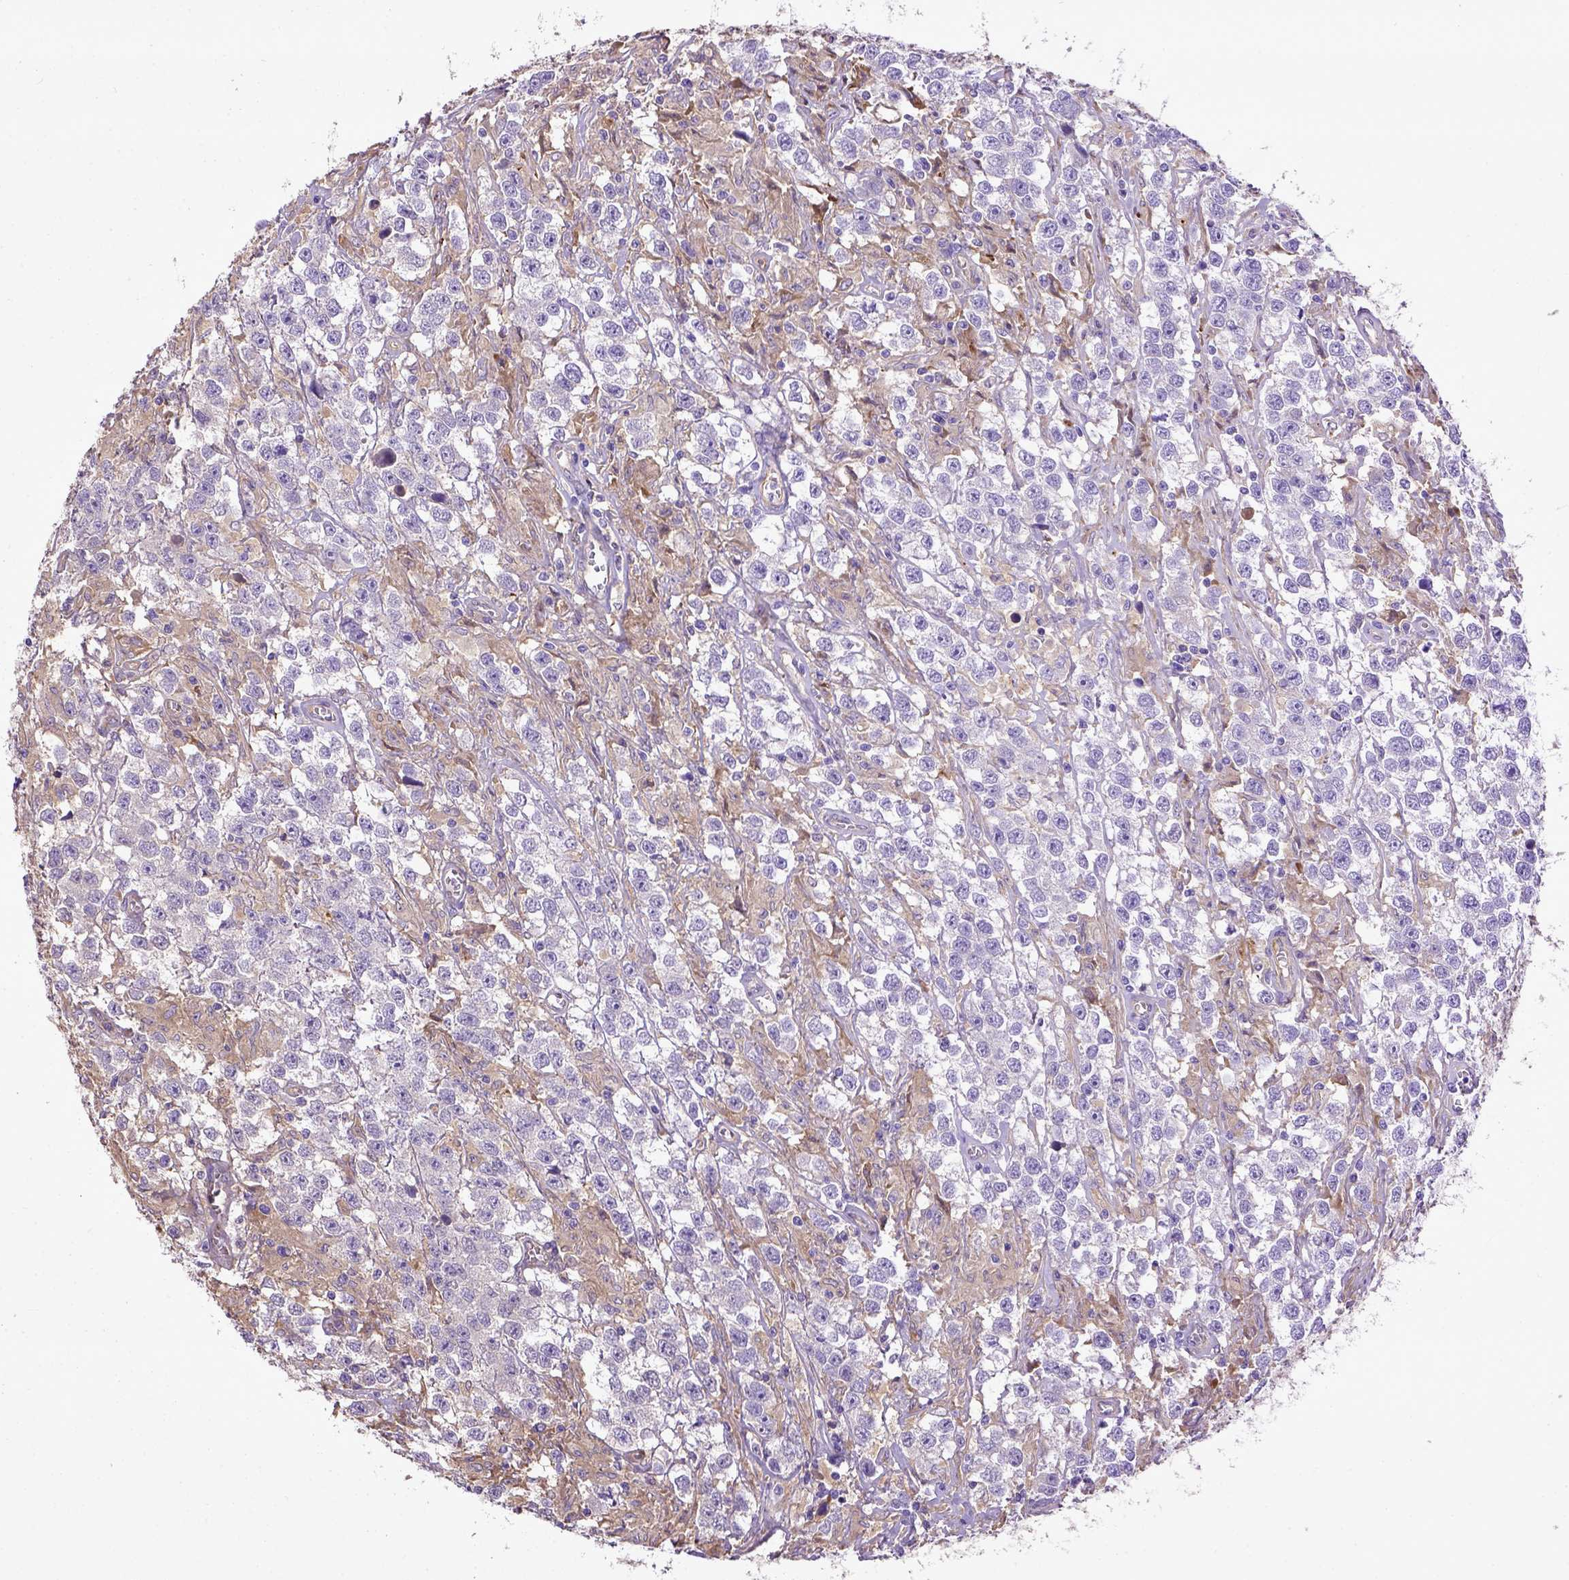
{"staining": {"intensity": "negative", "quantity": "none", "location": "none"}, "tissue": "testis cancer", "cell_type": "Tumor cells", "image_type": "cancer", "snomed": [{"axis": "morphology", "description": "Seminoma, NOS"}, {"axis": "topography", "description": "Testis"}], "caption": "High power microscopy histopathology image of an immunohistochemistry (IHC) micrograph of testis seminoma, revealing no significant positivity in tumor cells. (Brightfield microscopy of DAB (3,3'-diaminobenzidine) immunohistochemistry (IHC) at high magnification).", "gene": "DEPDC1B", "patient": {"sex": "male", "age": 43}}